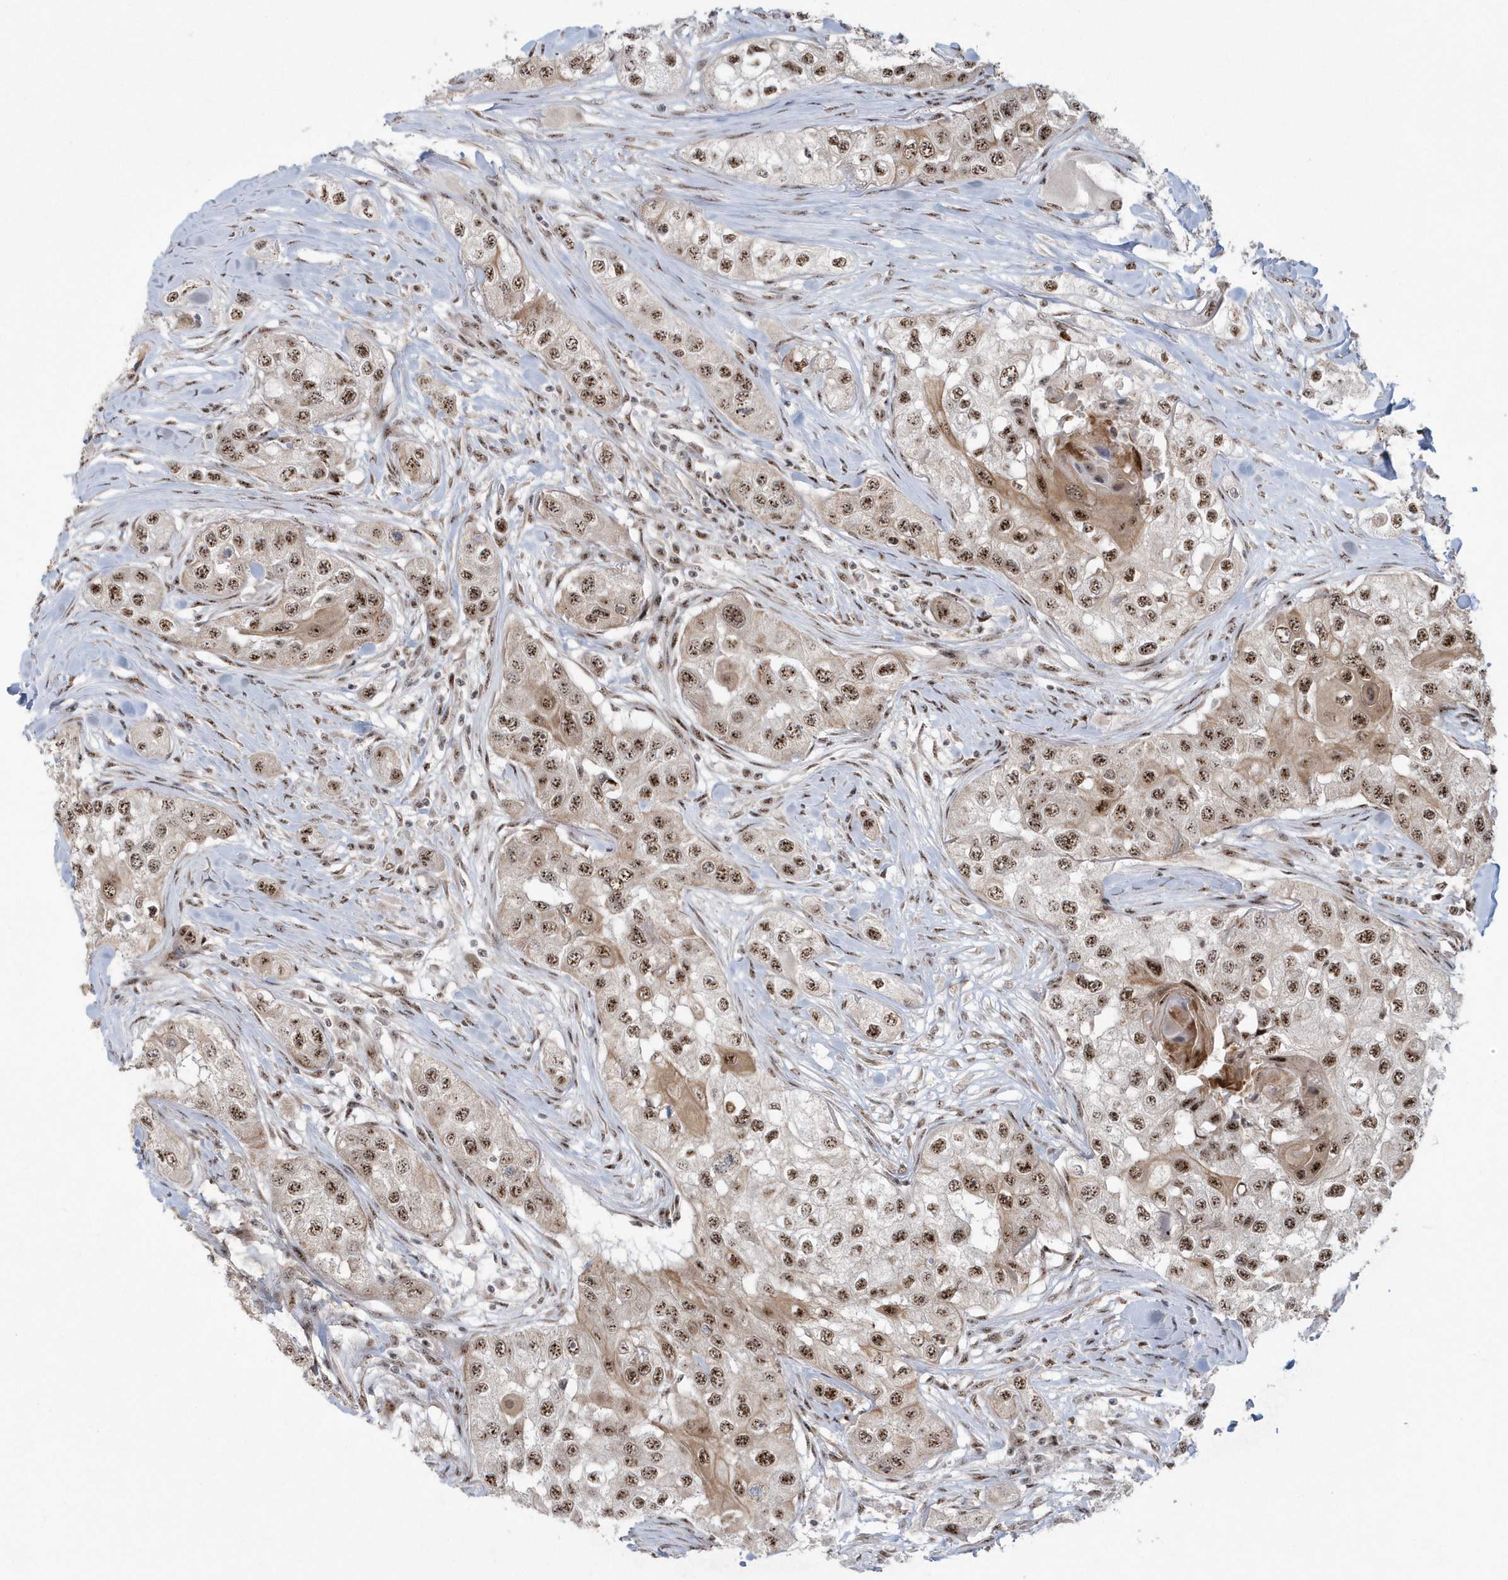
{"staining": {"intensity": "moderate", "quantity": ">75%", "location": "cytoplasmic/membranous,nuclear"}, "tissue": "head and neck cancer", "cell_type": "Tumor cells", "image_type": "cancer", "snomed": [{"axis": "morphology", "description": "Normal tissue, NOS"}, {"axis": "morphology", "description": "Squamous cell carcinoma, NOS"}, {"axis": "topography", "description": "Skeletal muscle"}, {"axis": "topography", "description": "Head-Neck"}], "caption": "A medium amount of moderate cytoplasmic/membranous and nuclear staining is identified in about >75% of tumor cells in head and neck cancer tissue. Using DAB (brown) and hematoxylin (blue) stains, captured at high magnification using brightfield microscopy.", "gene": "KDM6B", "patient": {"sex": "male", "age": 51}}